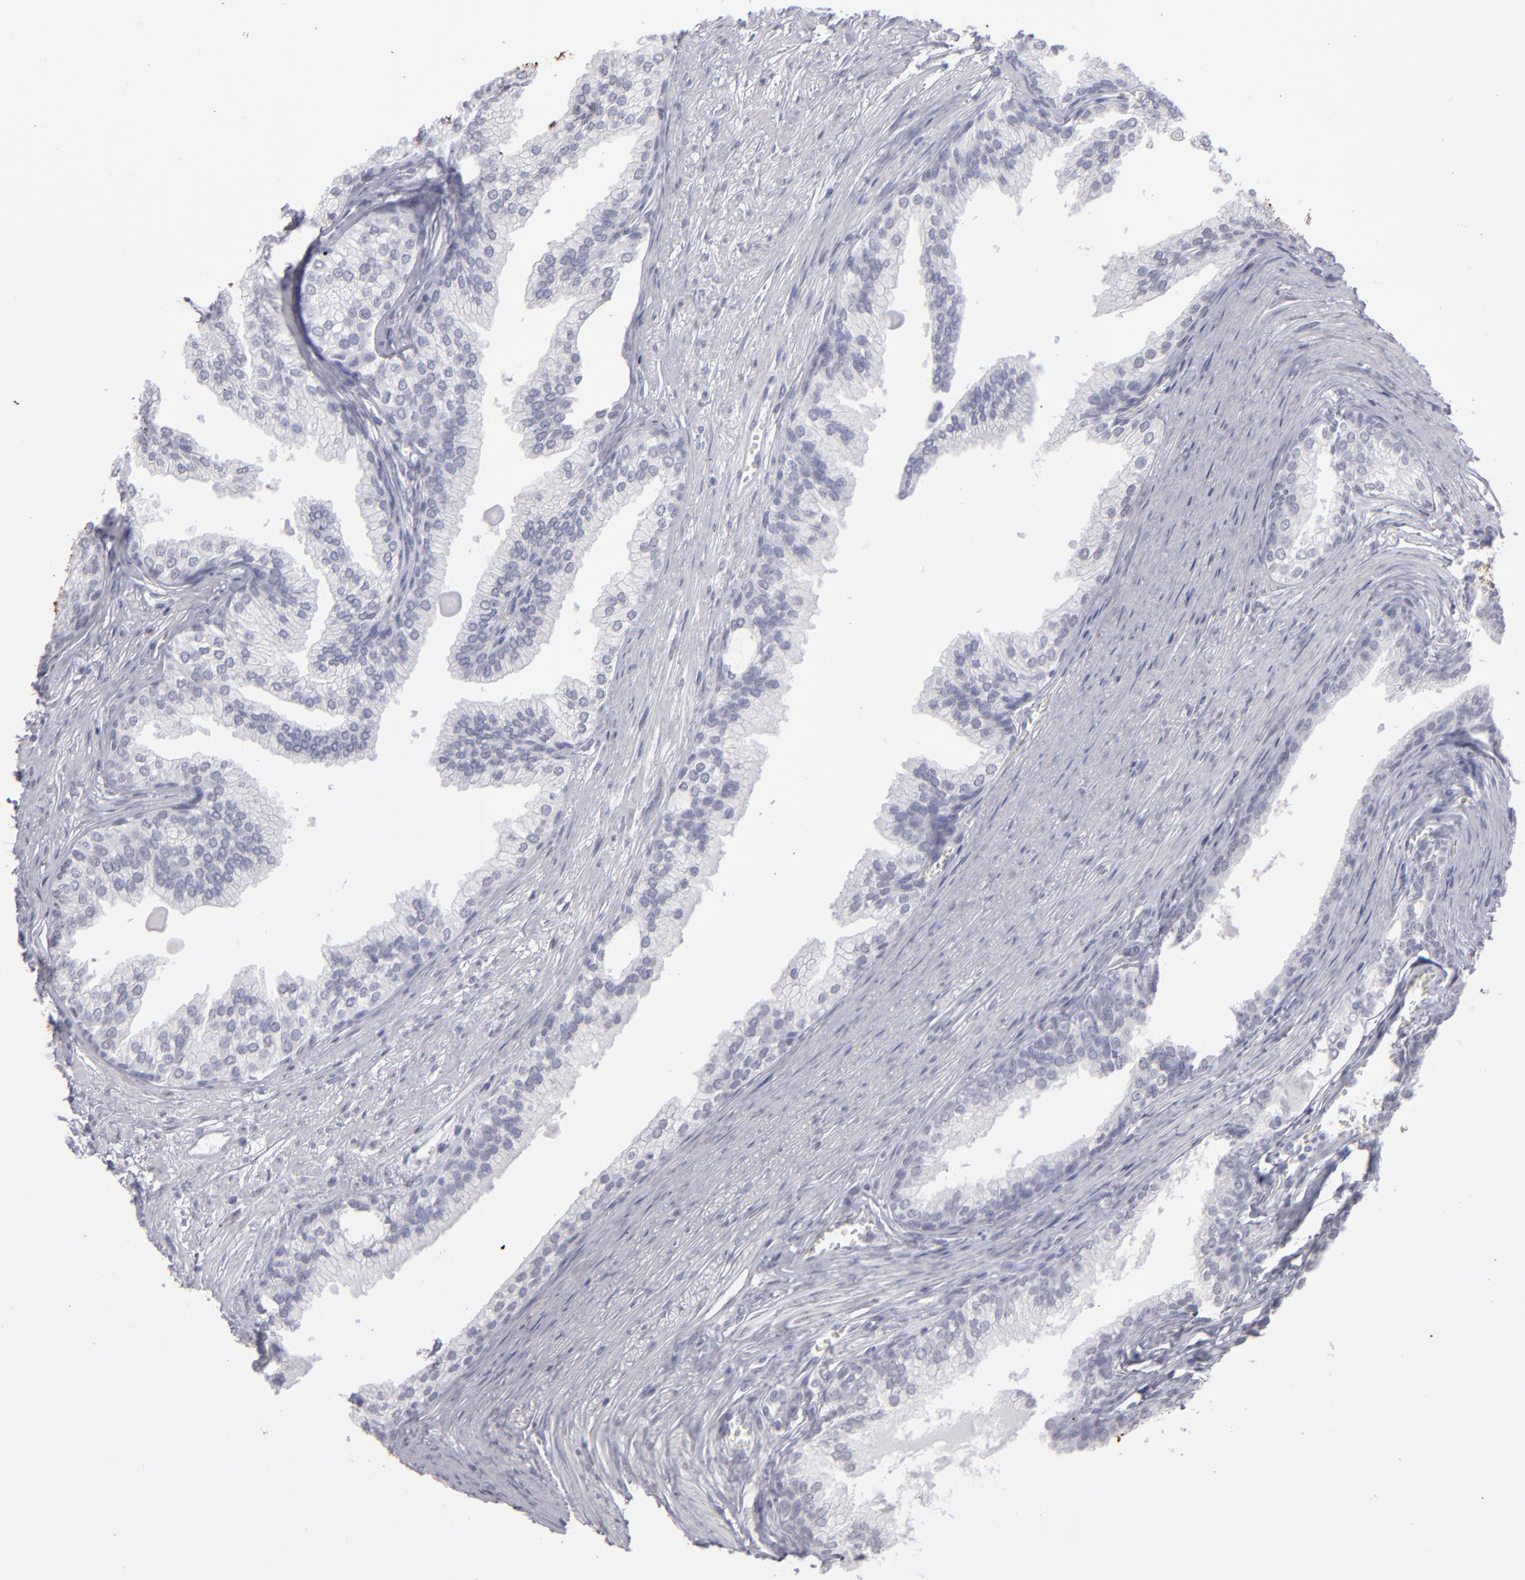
{"staining": {"intensity": "negative", "quantity": "none", "location": "none"}, "tissue": "prostate", "cell_type": "Glandular cells", "image_type": "normal", "snomed": [{"axis": "morphology", "description": "Normal tissue, NOS"}, {"axis": "topography", "description": "Prostate"}], "caption": "Glandular cells show no significant protein staining in normal prostate. (Immunohistochemistry, brightfield microscopy, high magnification).", "gene": "ALDOB", "patient": {"sex": "male", "age": 68}}